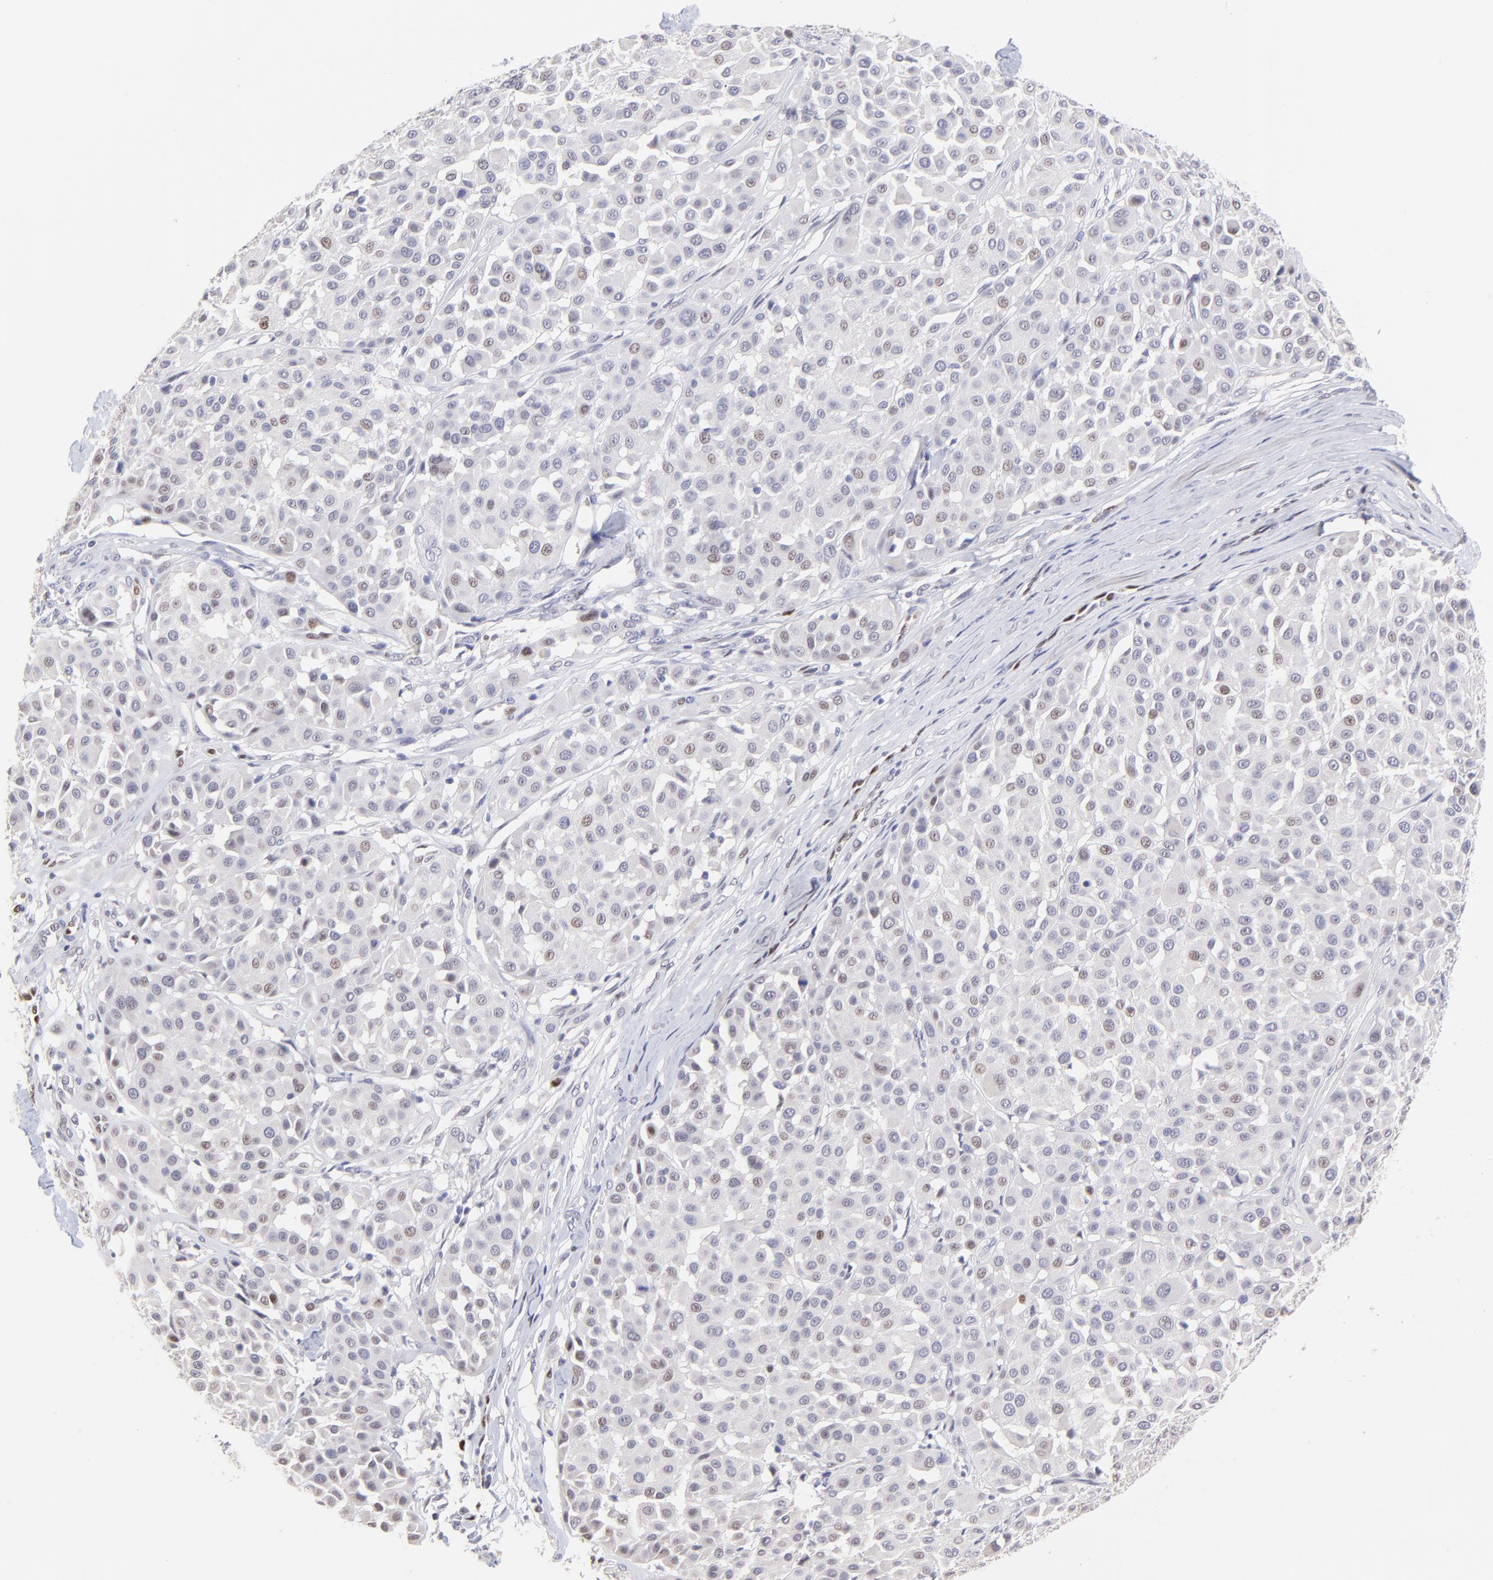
{"staining": {"intensity": "weak", "quantity": "<25%", "location": "nuclear"}, "tissue": "melanoma", "cell_type": "Tumor cells", "image_type": "cancer", "snomed": [{"axis": "morphology", "description": "Malignant melanoma, Metastatic site"}, {"axis": "topography", "description": "Soft tissue"}], "caption": "Human melanoma stained for a protein using immunohistochemistry (IHC) shows no positivity in tumor cells.", "gene": "KLF4", "patient": {"sex": "male", "age": 41}}